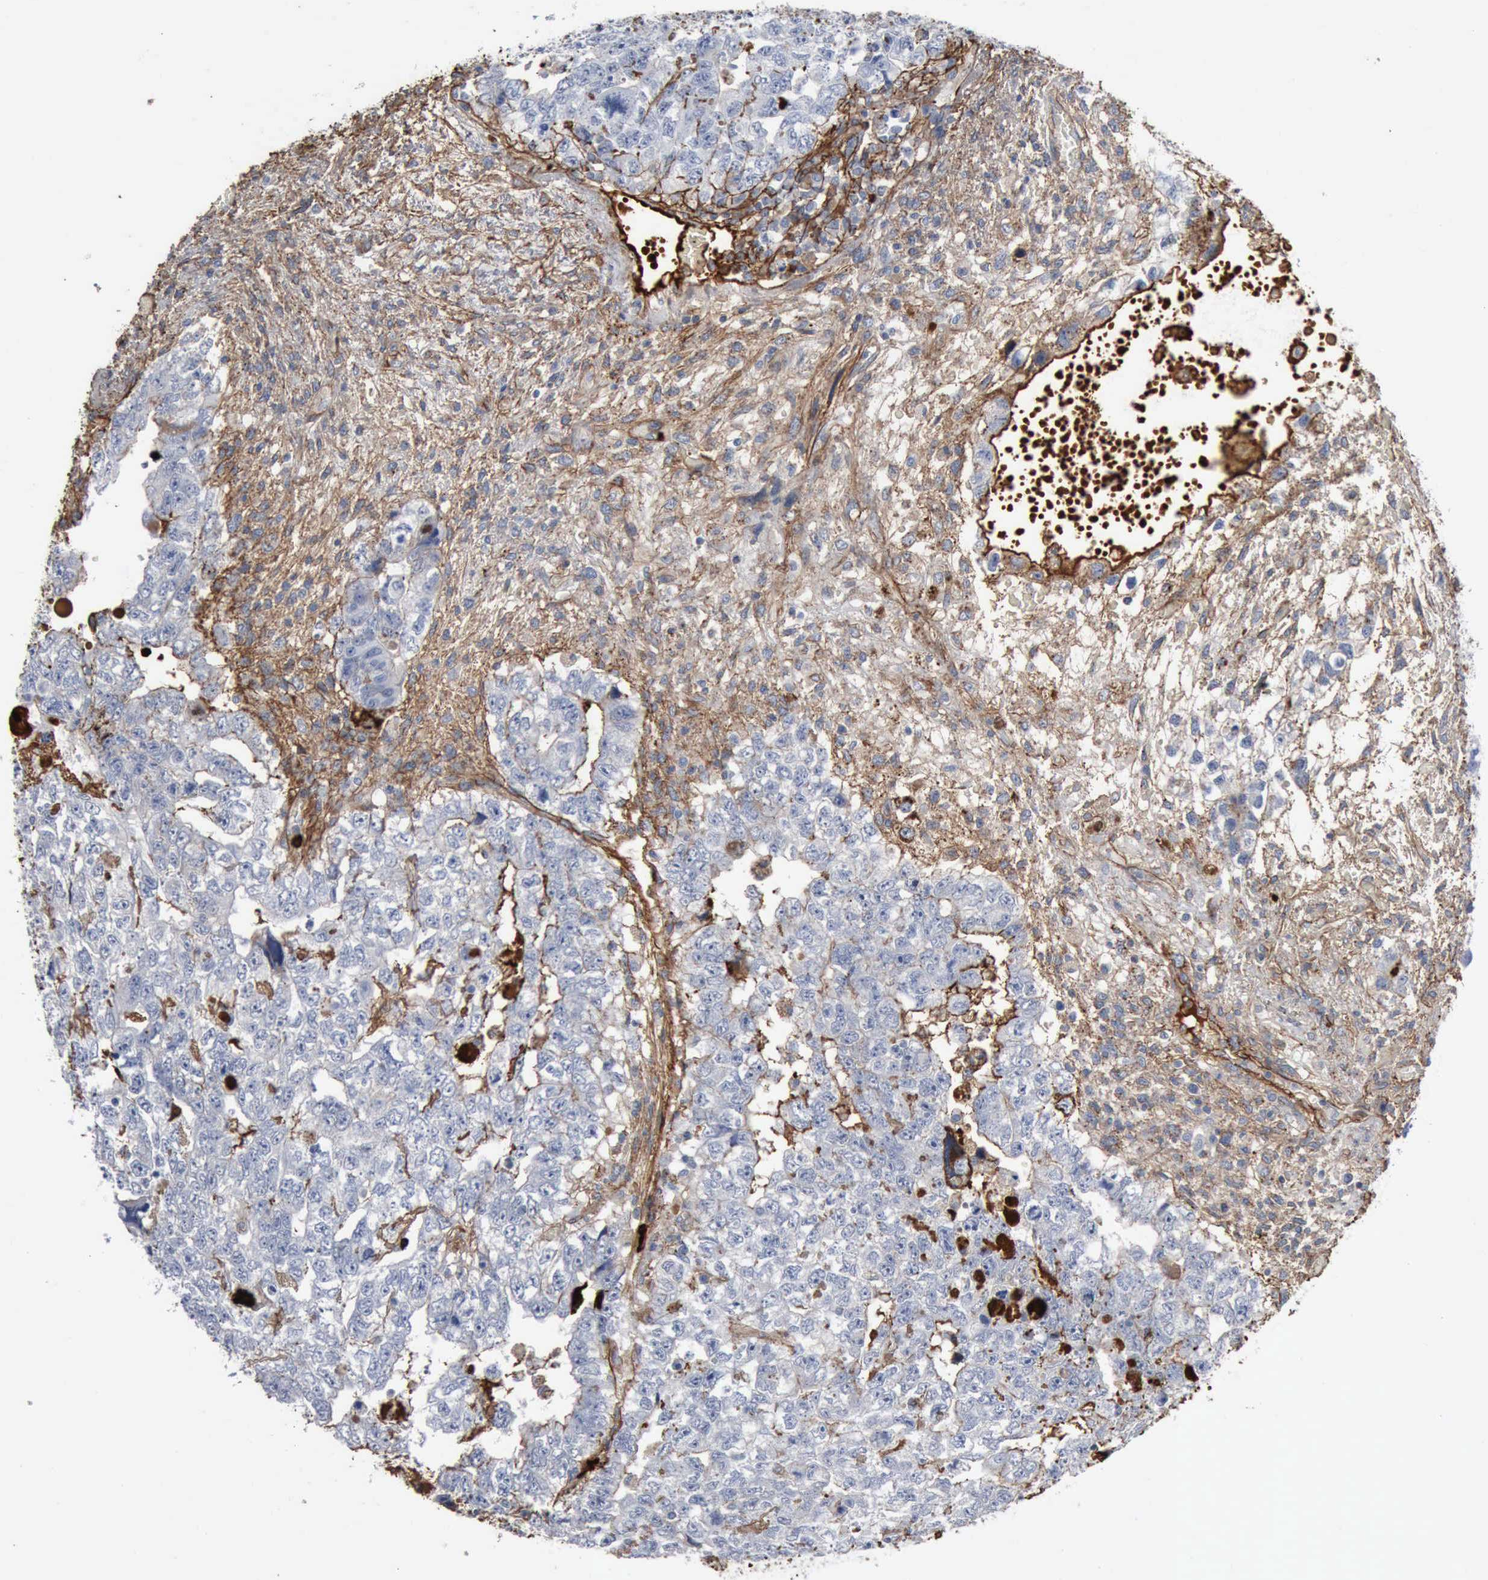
{"staining": {"intensity": "negative", "quantity": "none", "location": "none"}, "tissue": "testis cancer", "cell_type": "Tumor cells", "image_type": "cancer", "snomed": [{"axis": "morphology", "description": "Carcinoma, Embryonal, NOS"}, {"axis": "topography", "description": "Testis"}], "caption": "Protein analysis of embryonal carcinoma (testis) exhibits no significant staining in tumor cells.", "gene": "FN1", "patient": {"sex": "male", "age": 36}}